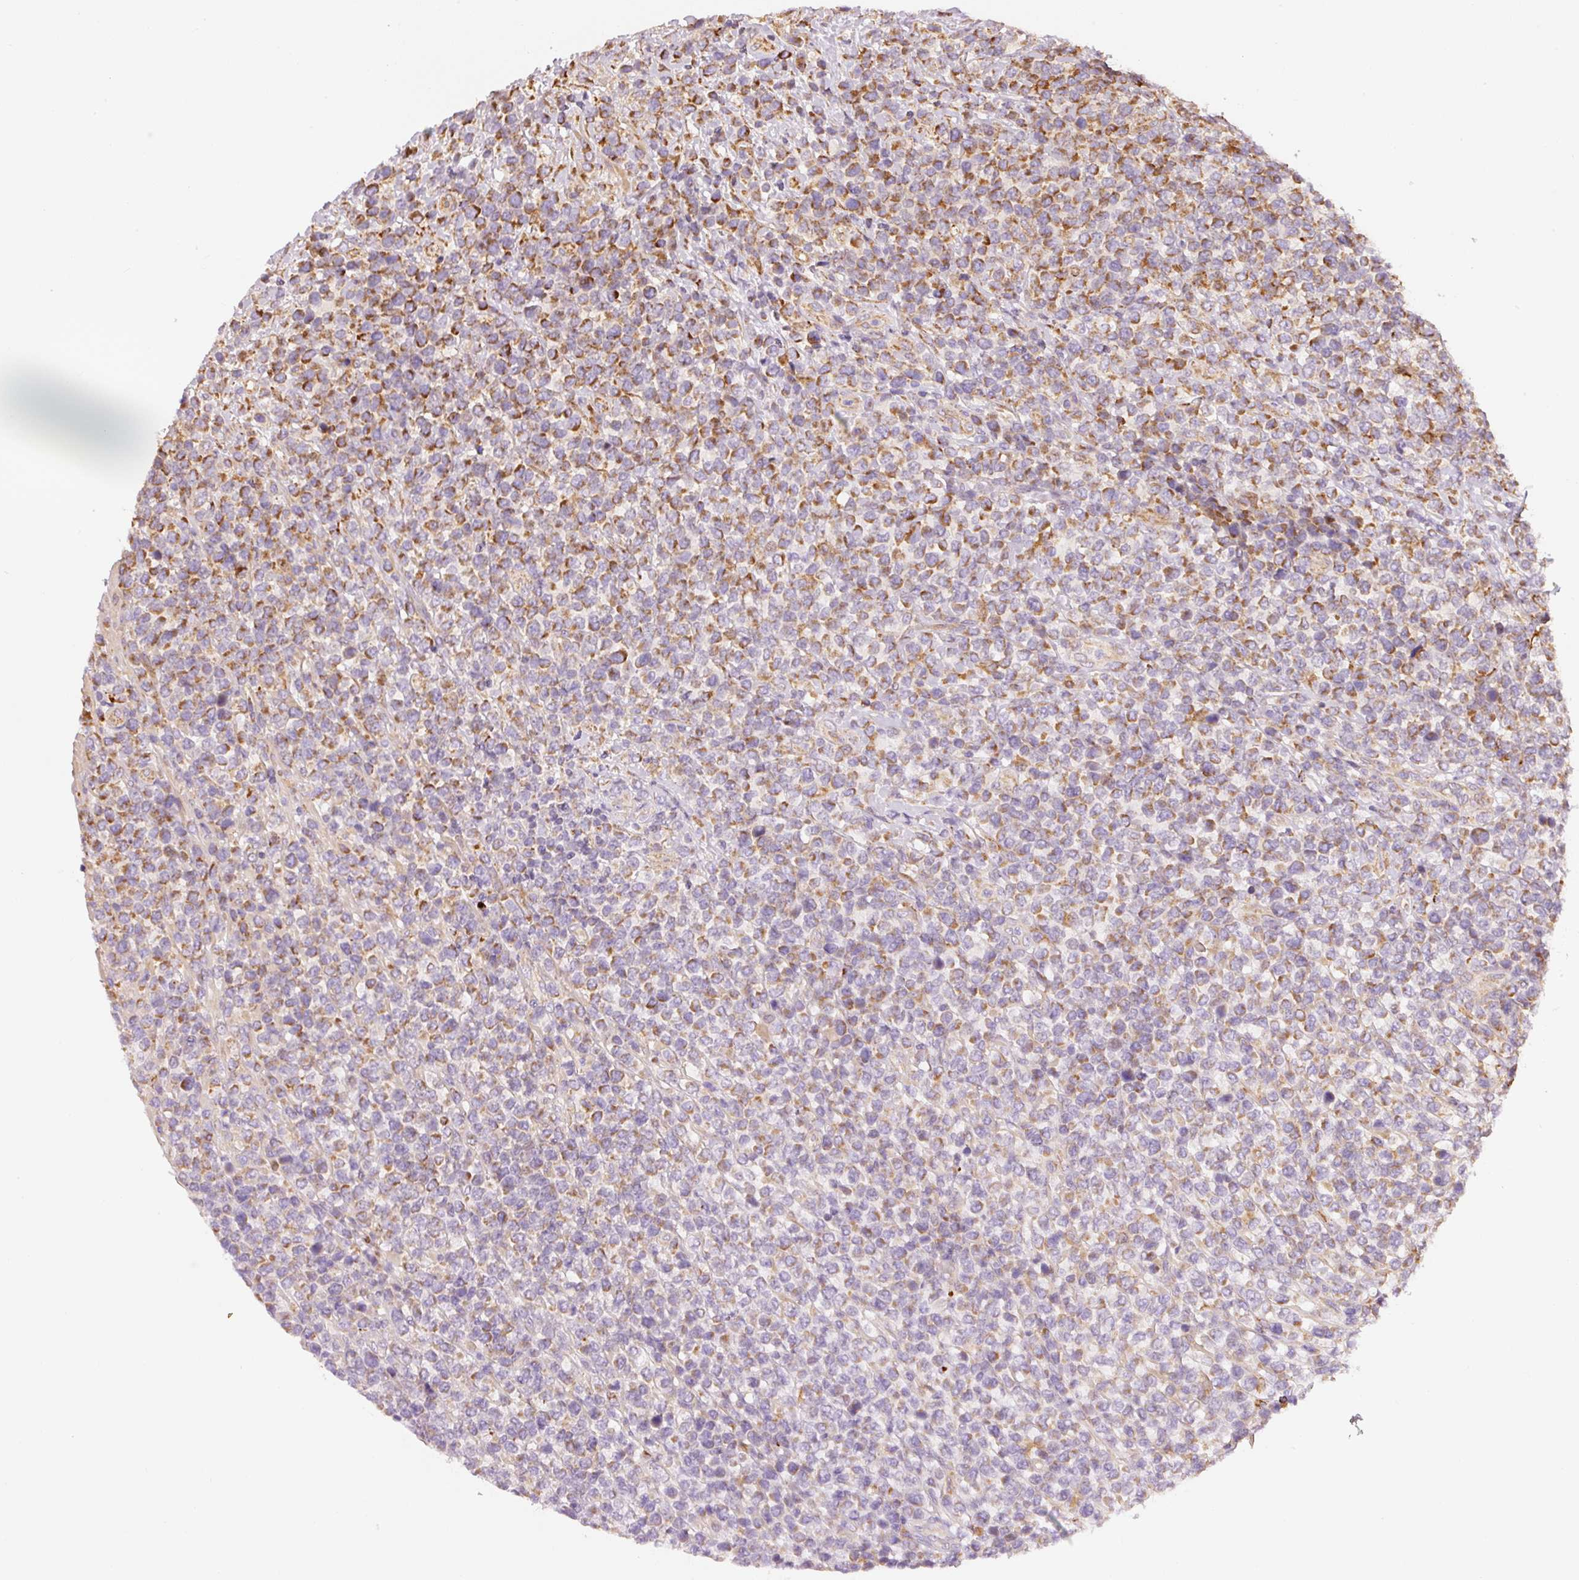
{"staining": {"intensity": "moderate", "quantity": "25%-75%", "location": "cytoplasmic/membranous"}, "tissue": "lymphoma", "cell_type": "Tumor cells", "image_type": "cancer", "snomed": [{"axis": "morphology", "description": "Malignant lymphoma, non-Hodgkin's type, High grade"}, {"axis": "topography", "description": "Soft tissue"}], "caption": "Malignant lymphoma, non-Hodgkin's type (high-grade) stained with a protein marker displays moderate staining in tumor cells.", "gene": "MTHFD1L", "patient": {"sex": "female", "age": 56}}